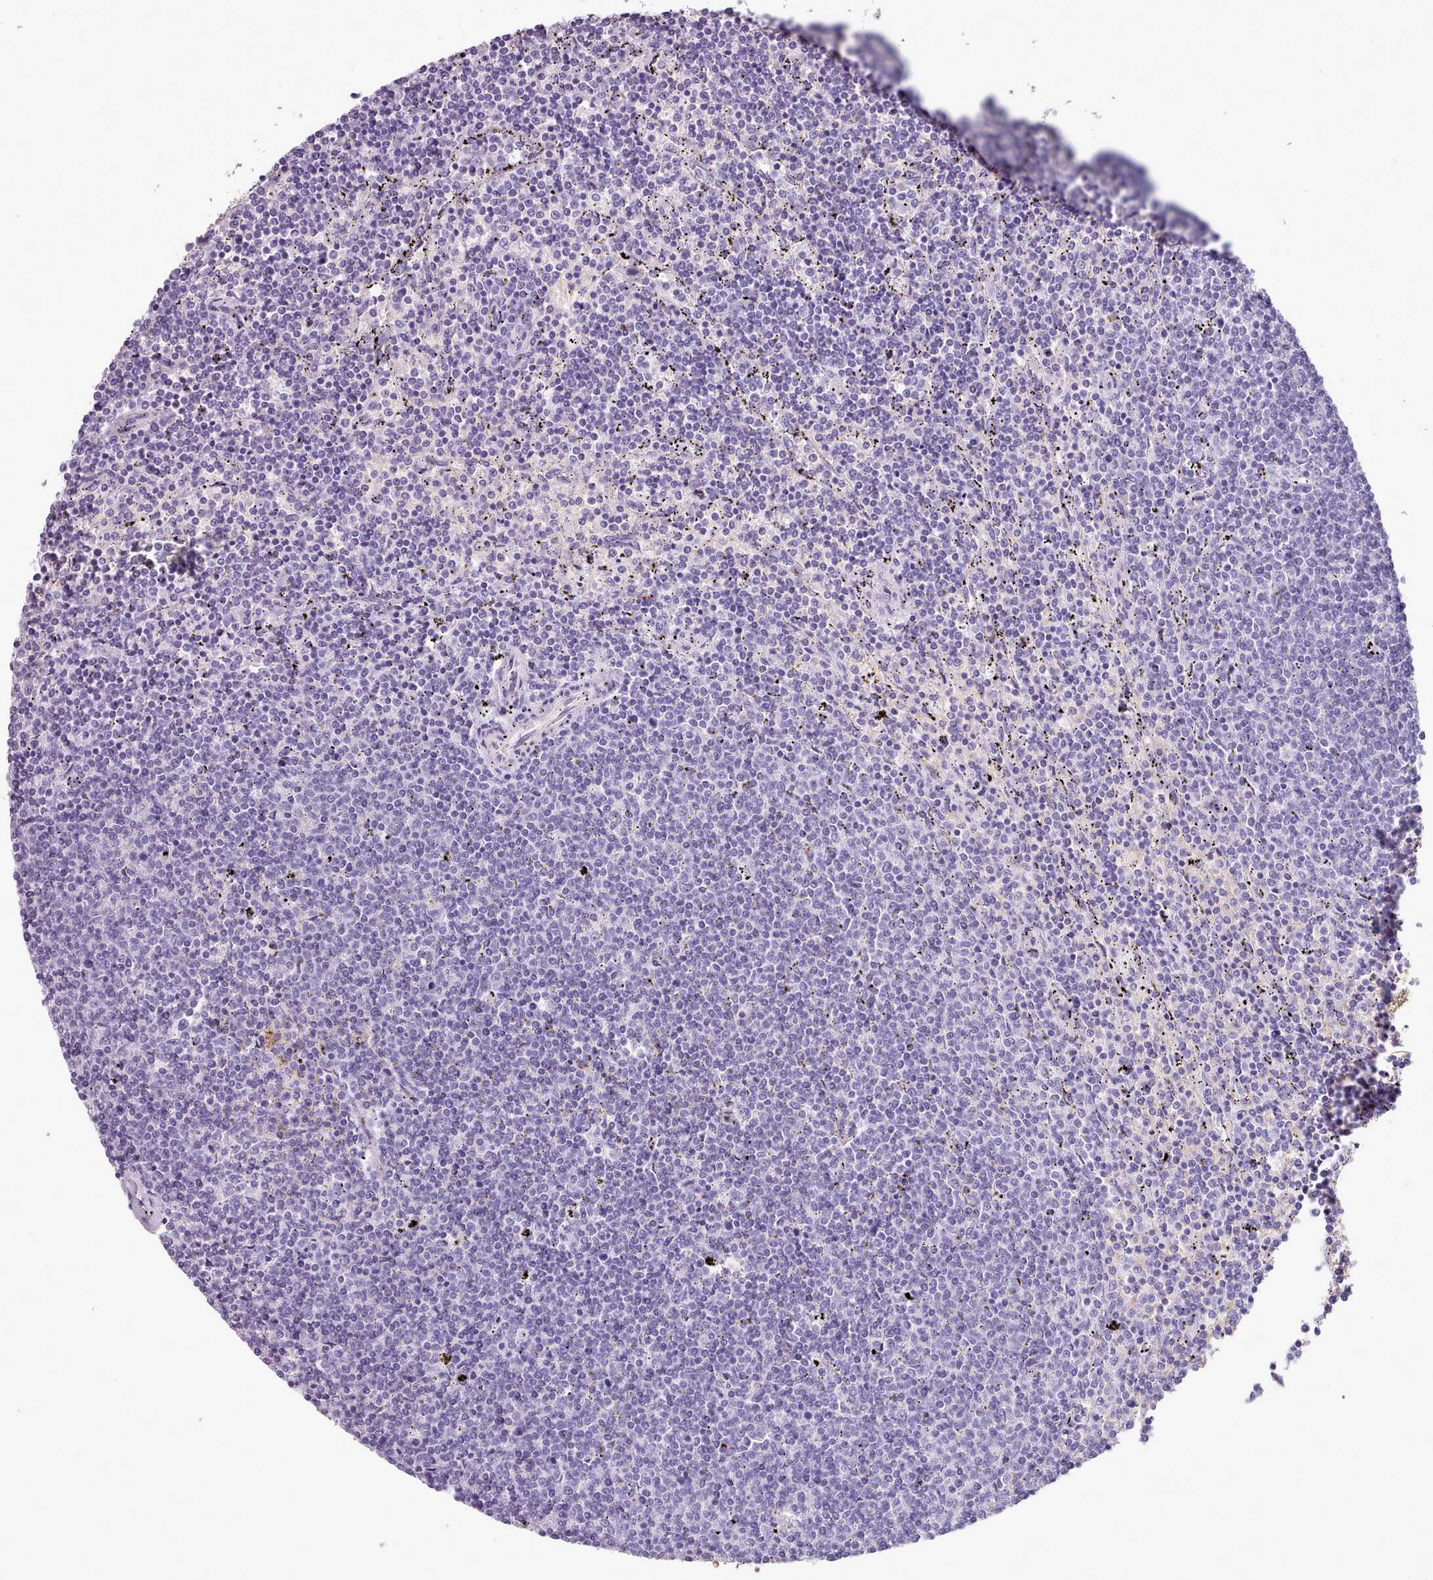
{"staining": {"intensity": "negative", "quantity": "none", "location": "none"}, "tissue": "lymphoma", "cell_type": "Tumor cells", "image_type": "cancer", "snomed": [{"axis": "morphology", "description": "Malignant lymphoma, non-Hodgkin's type, Low grade"}, {"axis": "topography", "description": "Spleen"}], "caption": "Immunohistochemistry (IHC) of malignant lymphoma, non-Hodgkin's type (low-grade) reveals no expression in tumor cells.", "gene": "AK4", "patient": {"sex": "female", "age": 50}}